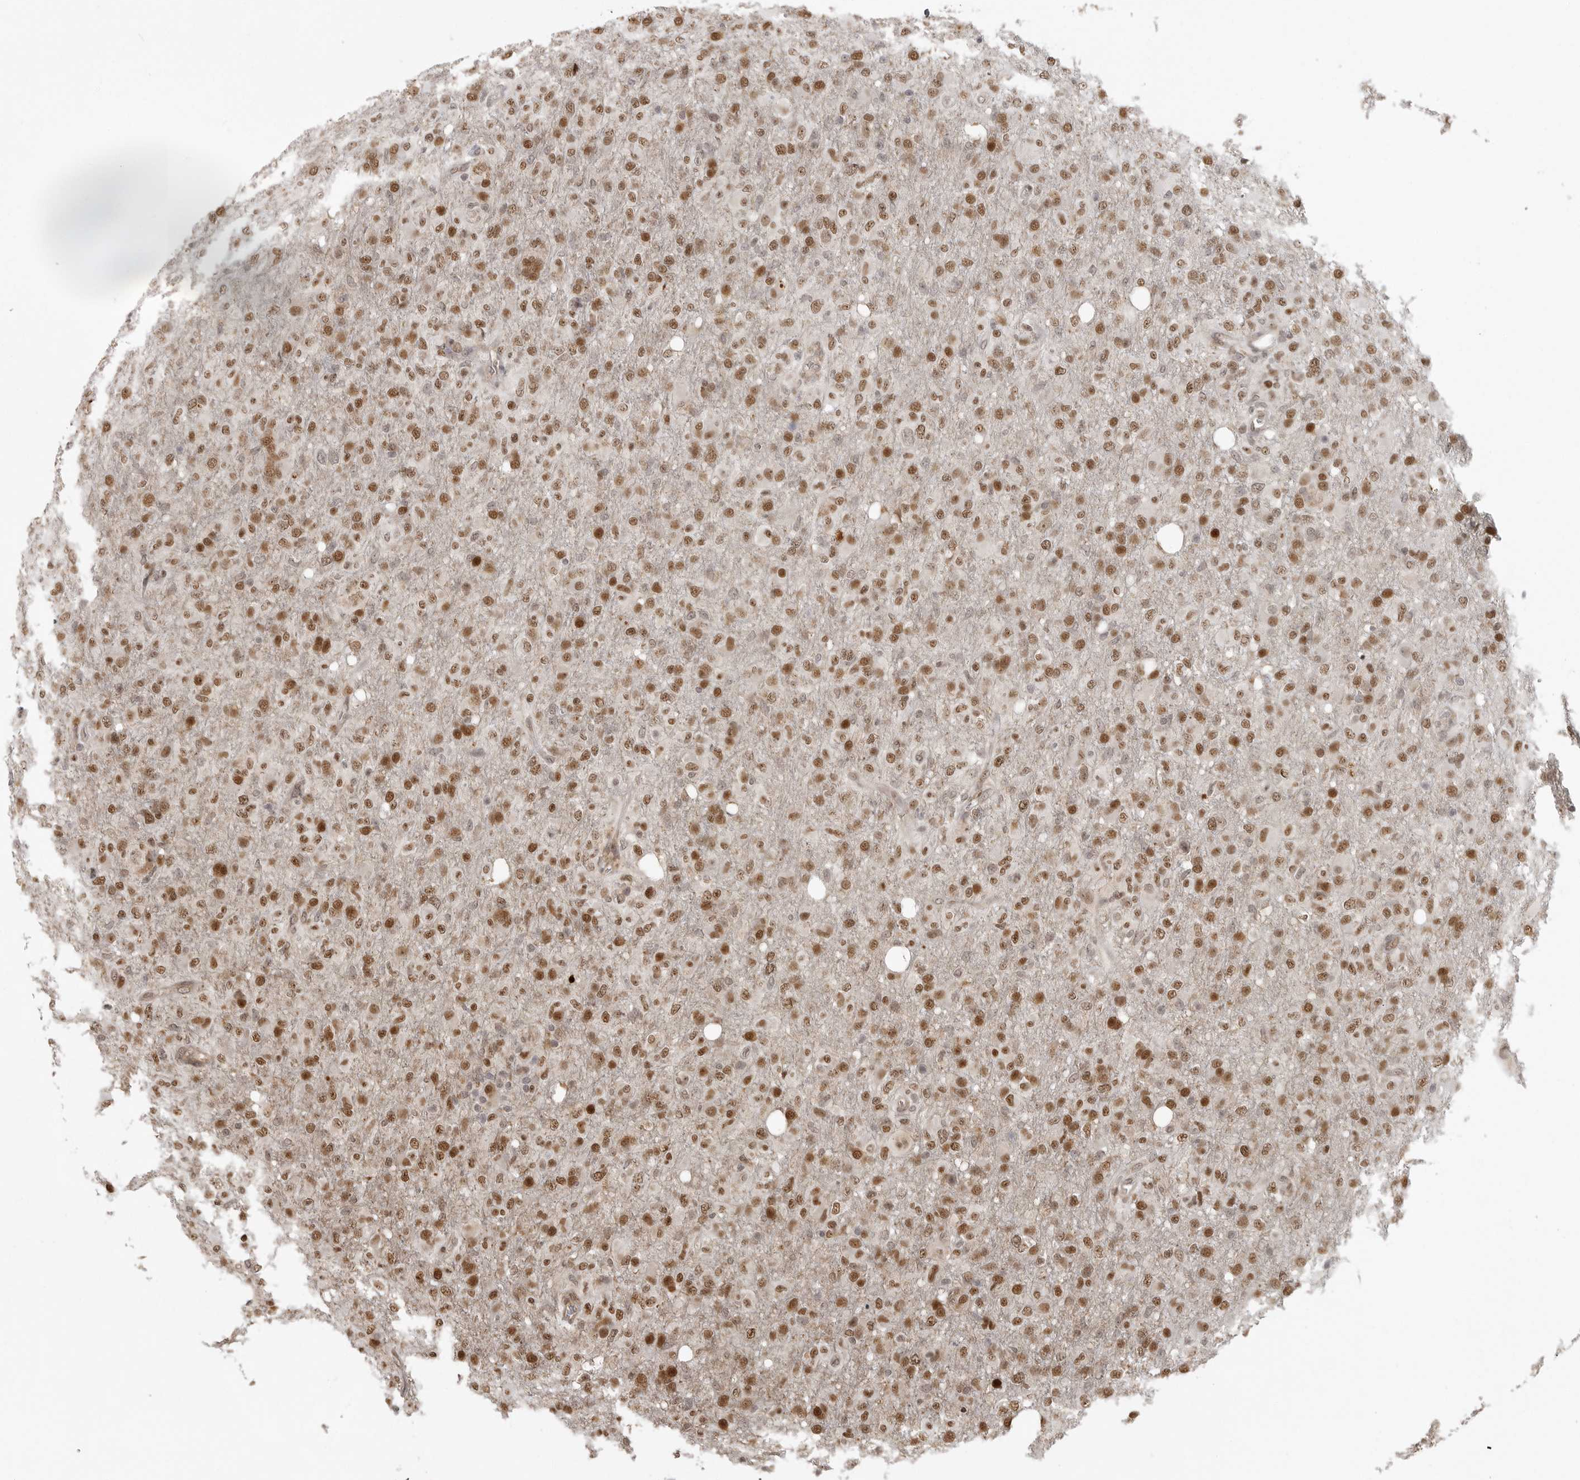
{"staining": {"intensity": "moderate", "quantity": ">75%", "location": "nuclear"}, "tissue": "glioma", "cell_type": "Tumor cells", "image_type": "cancer", "snomed": [{"axis": "morphology", "description": "Glioma, malignant, High grade"}, {"axis": "topography", "description": "Brain"}], "caption": "Brown immunohistochemical staining in human glioma exhibits moderate nuclear staining in approximately >75% of tumor cells.", "gene": "ISG20L2", "patient": {"sex": "female", "age": 57}}